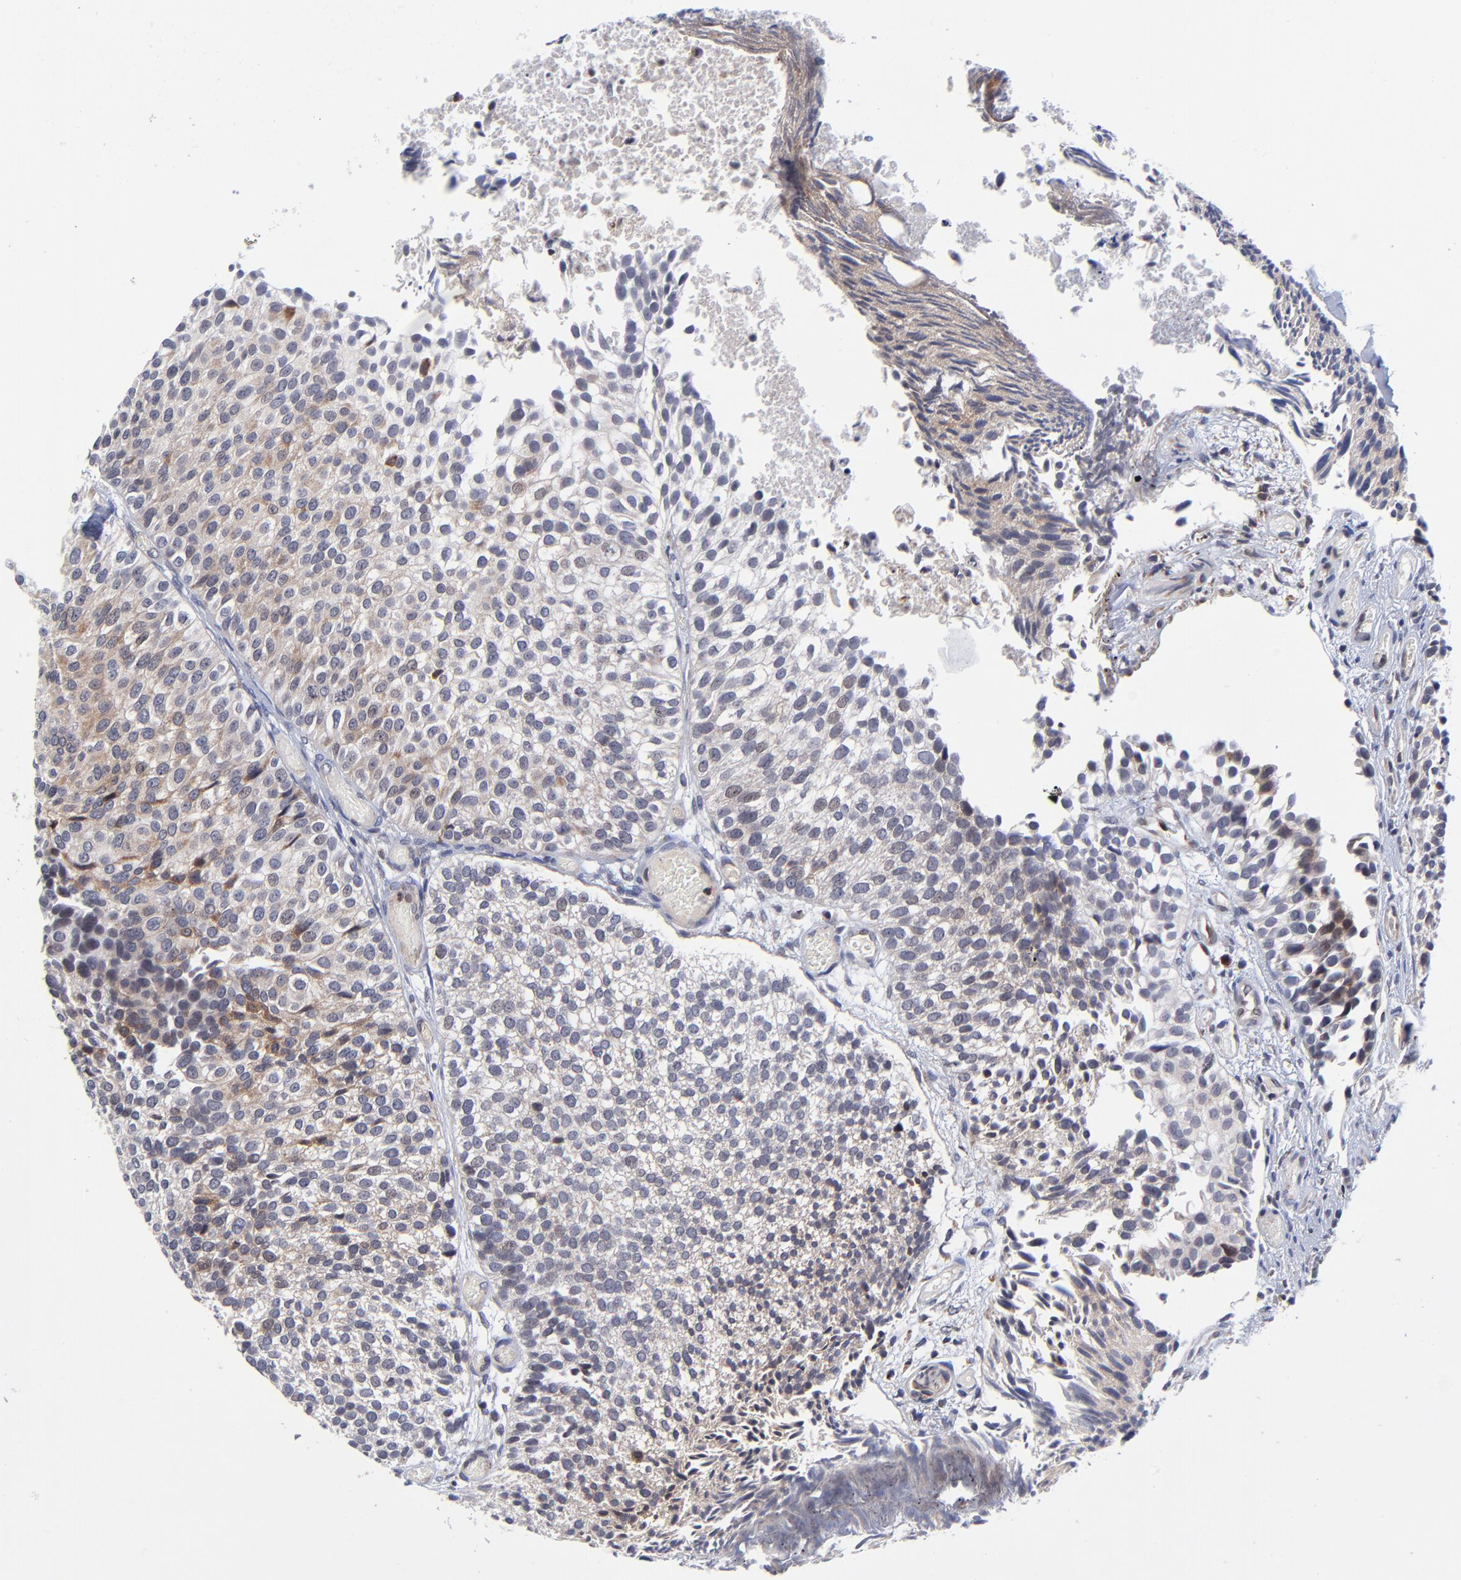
{"staining": {"intensity": "weak", "quantity": "<25%", "location": "cytoplasmic/membranous"}, "tissue": "urothelial cancer", "cell_type": "Tumor cells", "image_type": "cancer", "snomed": [{"axis": "morphology", "description": "Urothelial carcinoma, Low grade"}, {"axis": "topography", "description": "Urinary bladder"}], "caption": "Urothelial cancer was stained to show a protein in brown. There is no significant staining in tumor cells. Nuclei are stained in blue.", "gene": "UBE2L6", "patient": {"sex": "male", "age": 84}}